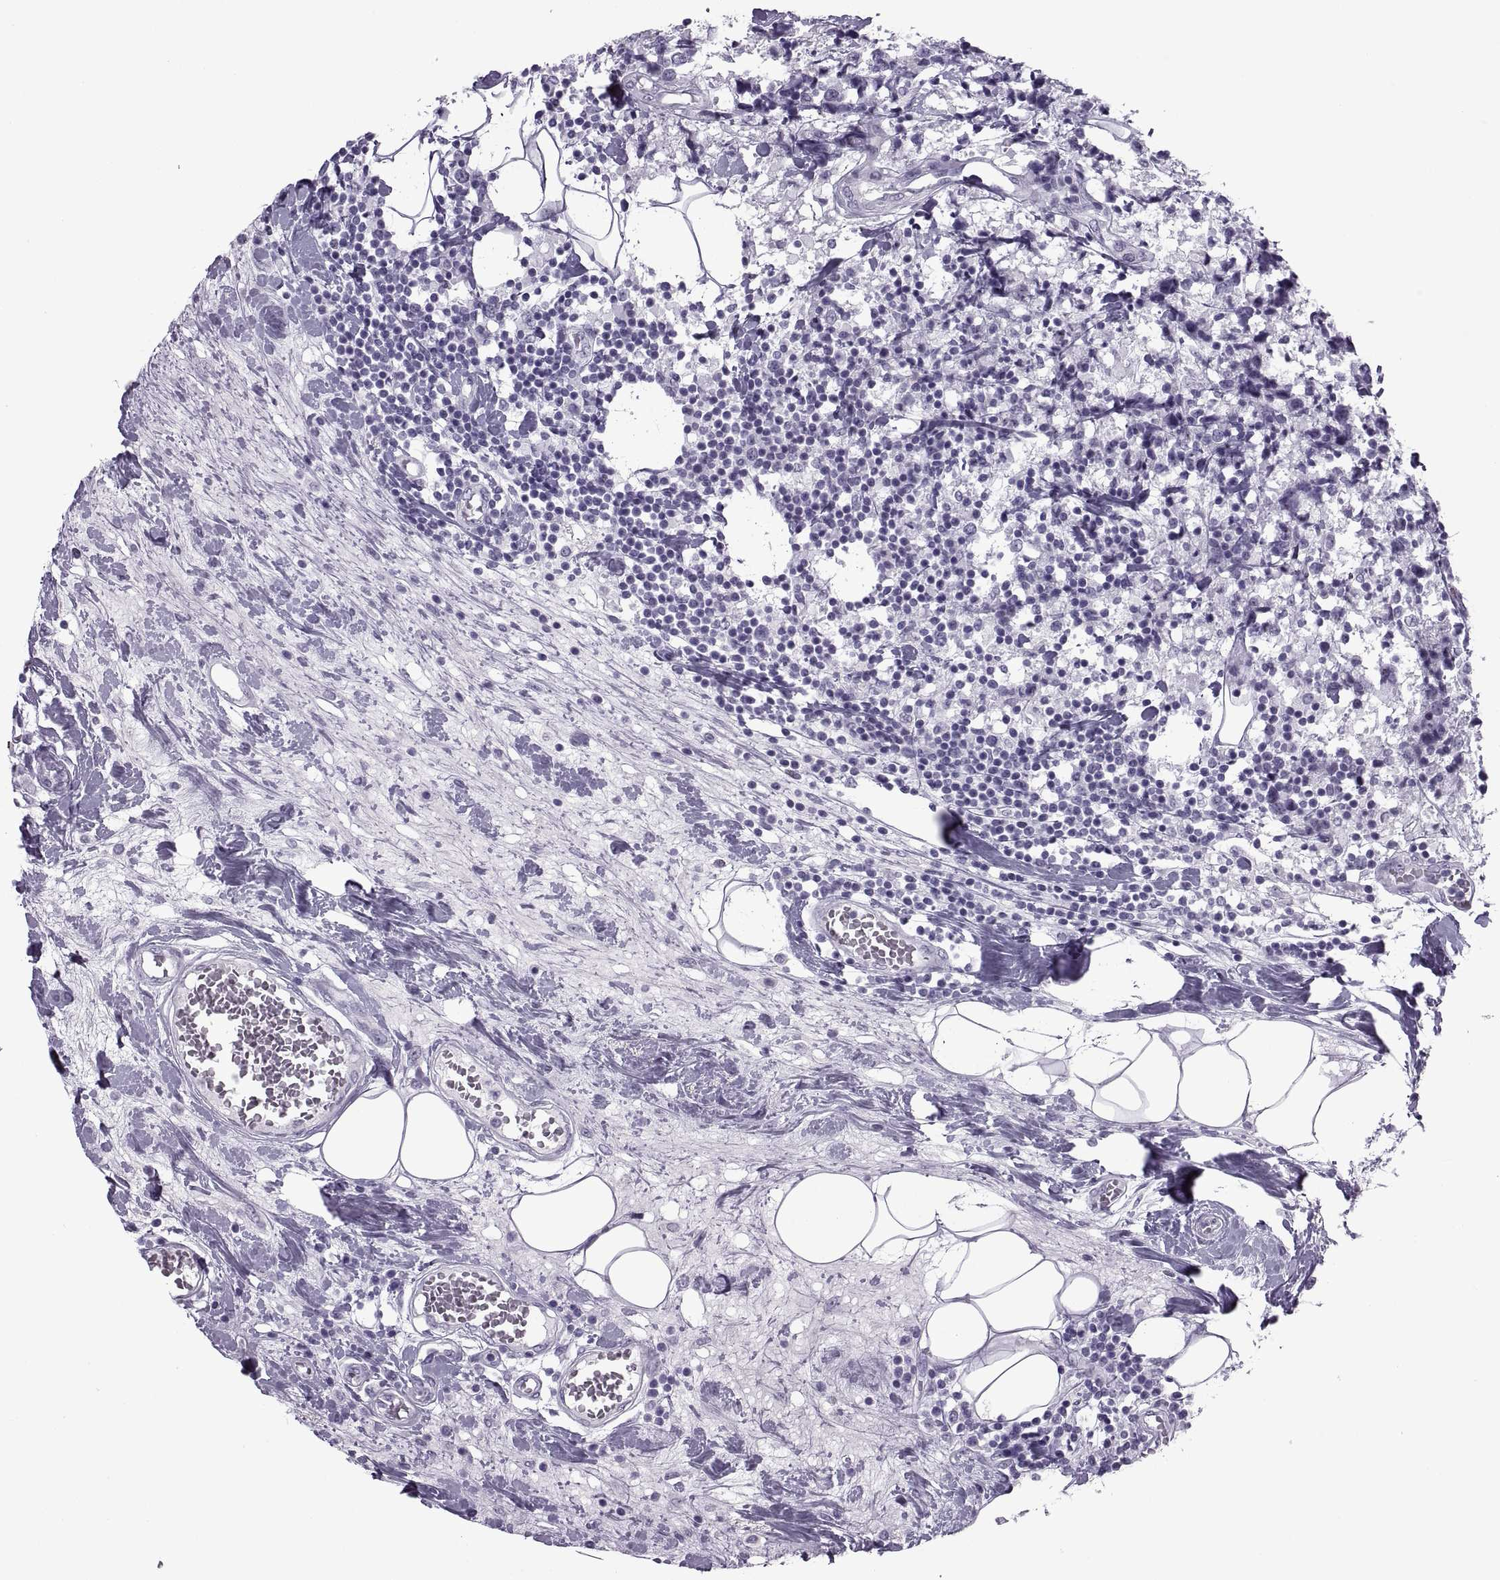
{"staining": {"intensity": "negative", "quantity": "none", "location": "none"}, "tissue": "breast cancer", "cell_type": "Tumor cells", "image_type": "cancer", "snomed": [{"axis": "morphology", "description": "Lobular carcinoma"}, {"axis": "topography", "description": "Breast"}], "caption": "The photomicrograph demonstrates no significant positivity in tumor cells of lobular carcinoma (breast).", "gene": "FAM24A", "patient": {"sex": "female", "age": 59}}